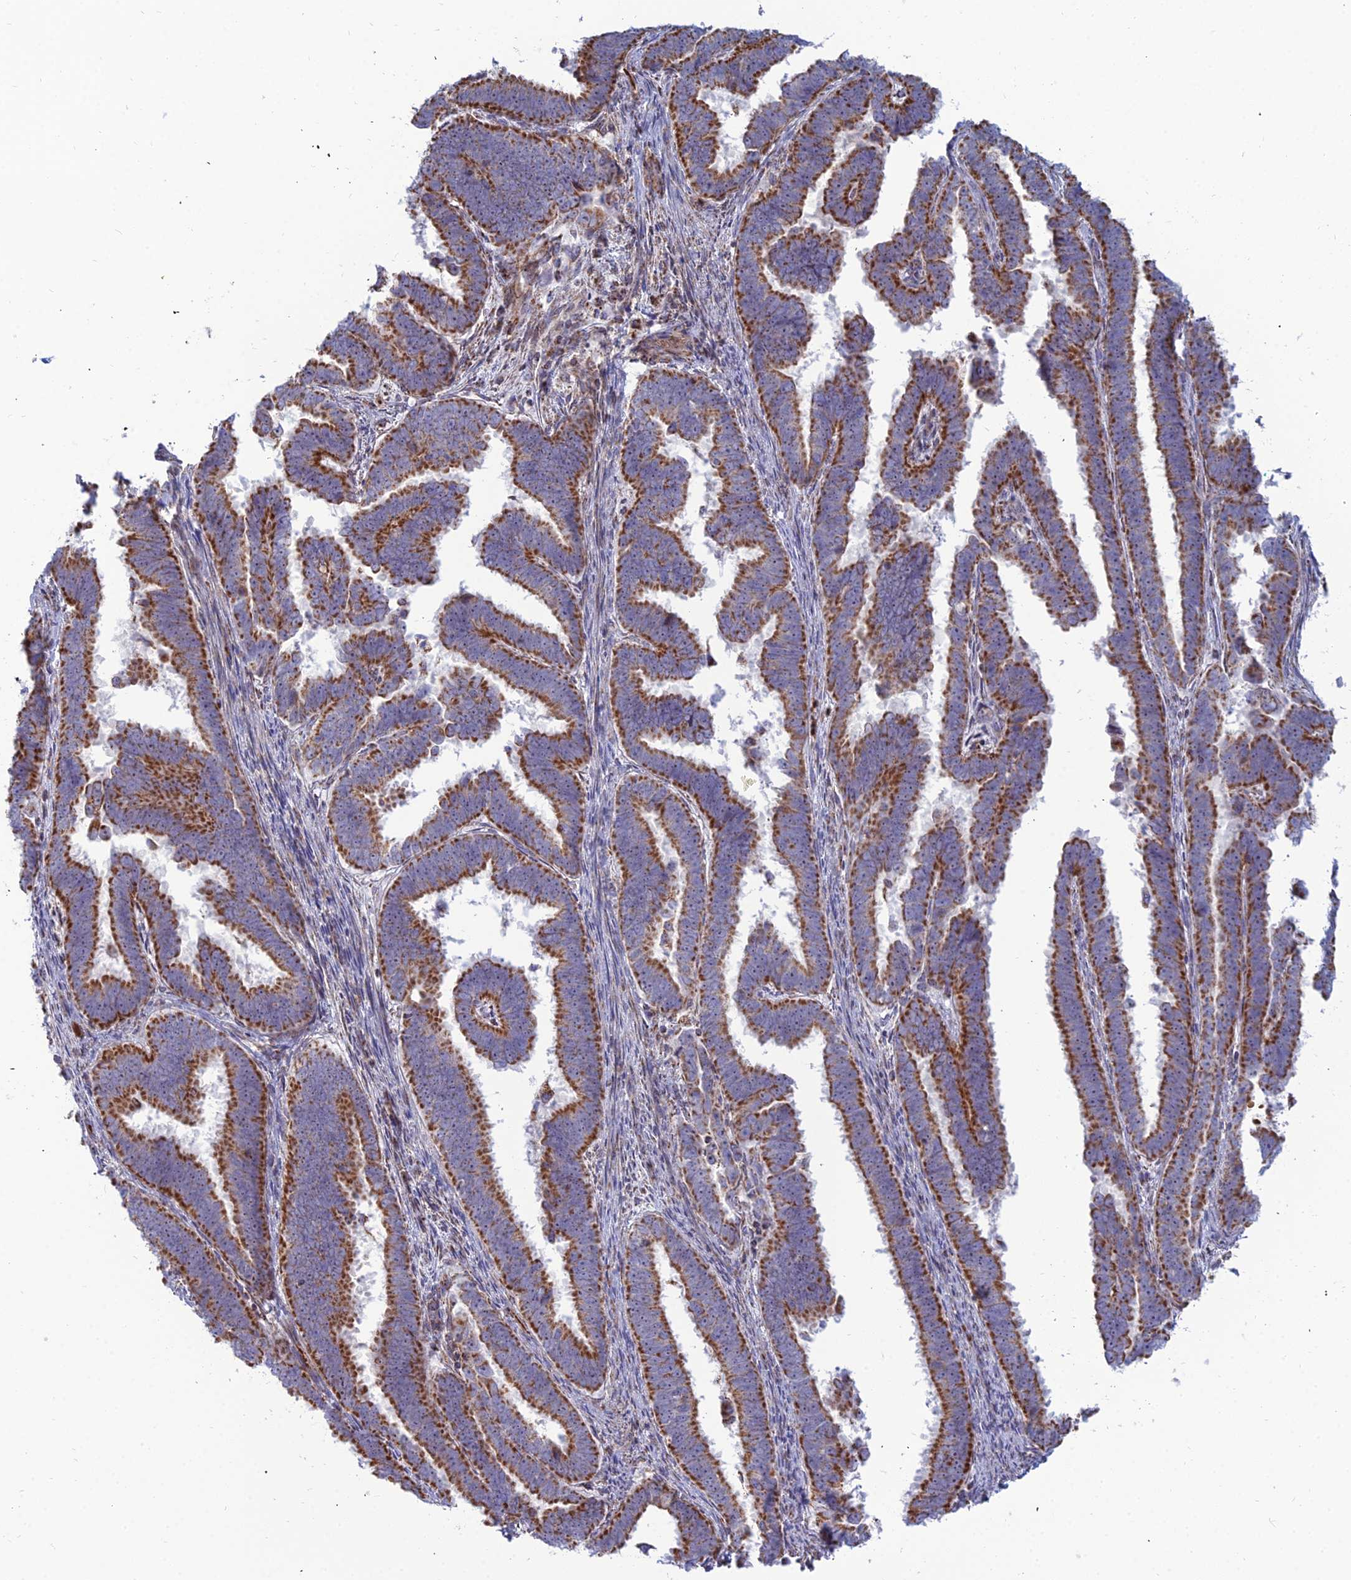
{"staining": {"intensity": "strong", "quantity": ">75%", "location": "cytoplasmic/membranous"}, "tissue": "endometrial cancer", "cell_type": "Tumor cells", "image_type": "cancer", "snomed": [{"axis": "morphology", "description": "Adenocarcinoma, NOS"}, {"axis": "topography", "description": "Endometrium"}], "caption": "A brown stain shows strong cytoplasmic/membranous positivity of a protein in endometrial cancer (adenocarcinoma) tumor cells. Nuclei are stained in blue.", "gene": "SLC35F4", "patient": {"sex": "female", "age": 75}}